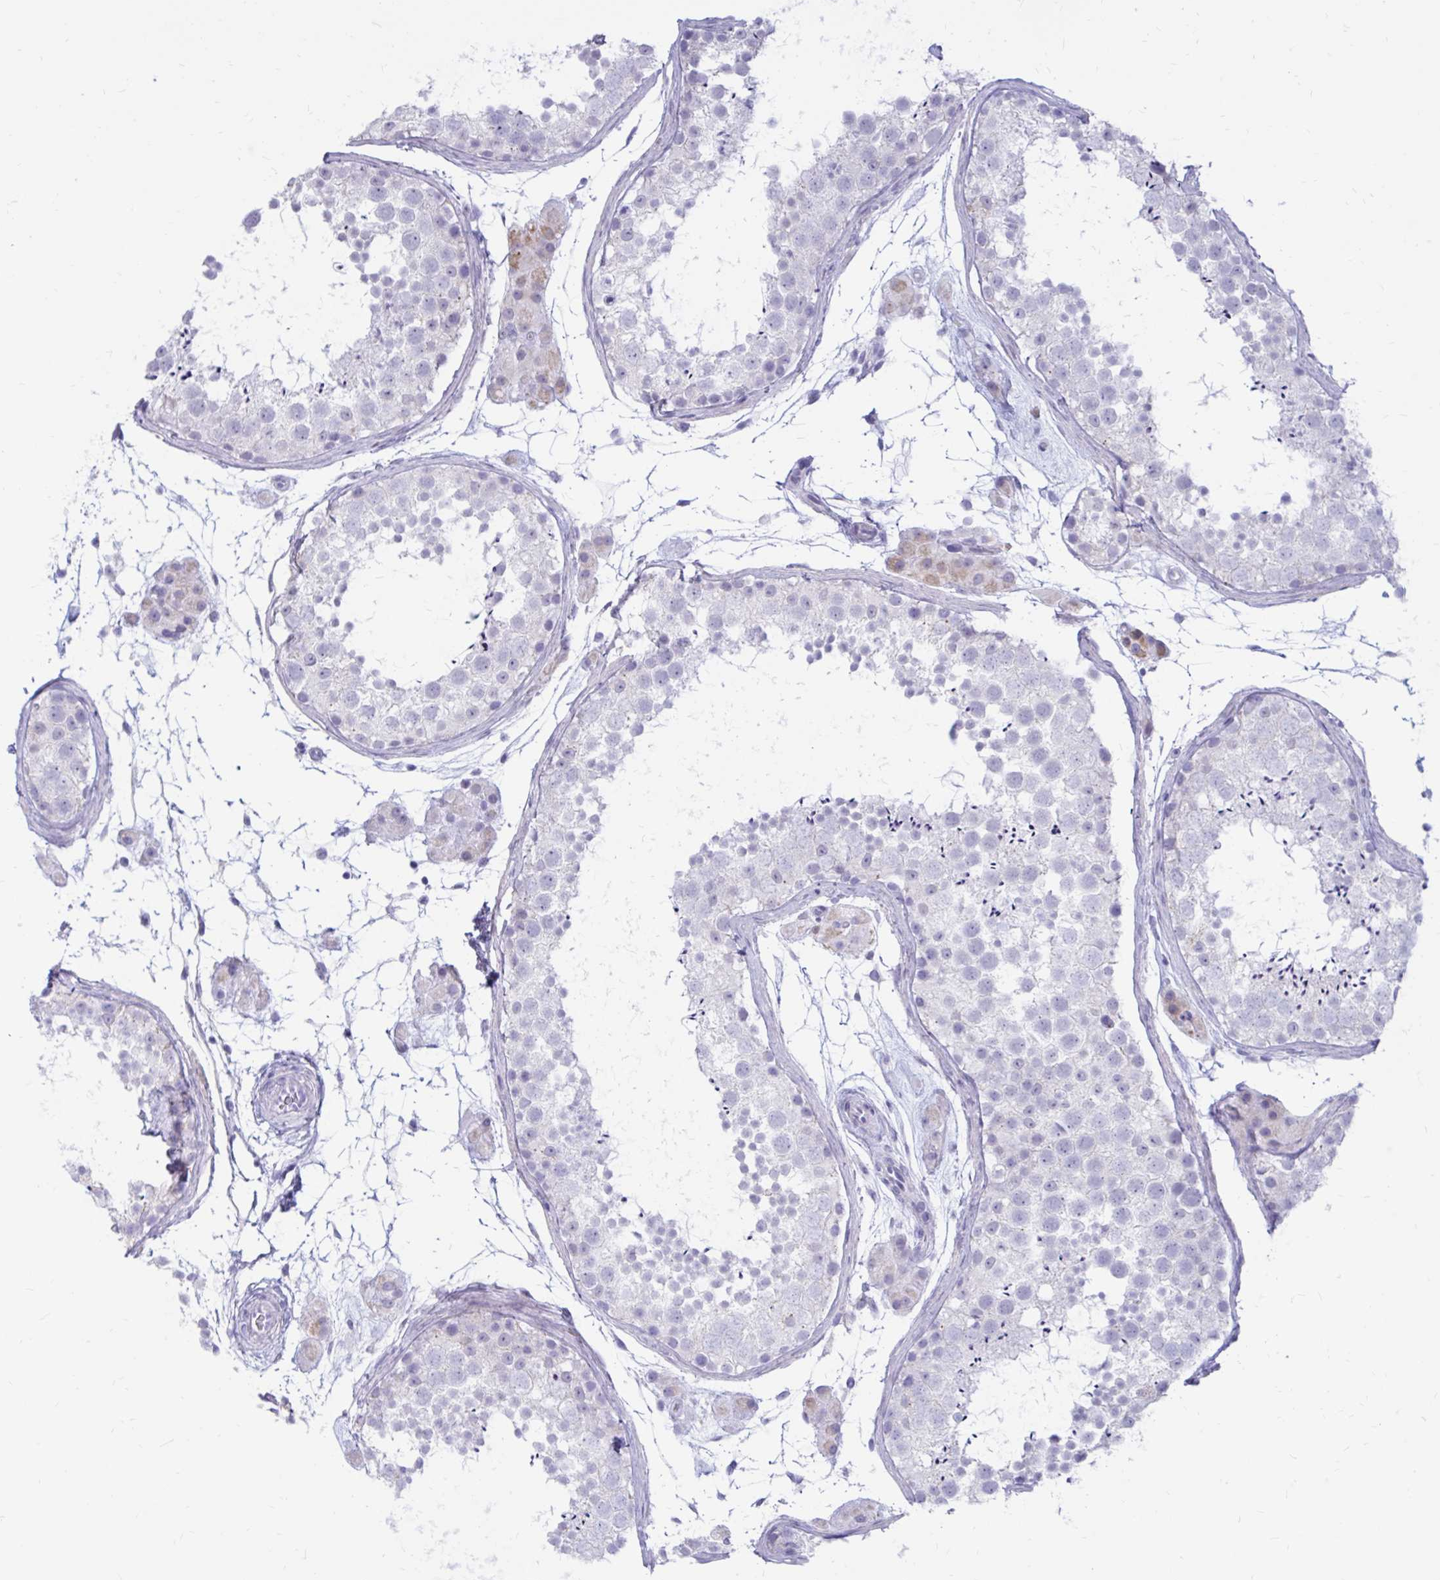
{"staining": {"intensity": "negative", "quantity": "none", "location": "none"}, "tissue": "testis", "cell_type": "Cells in seminiferous ducts", "image_type": "normal", "snomed": [{"axis": "morphology", "description": "Normal tissue, NOS"}, {"axis": "topography", "description": "Testis"}], "caption": "Testis stained for a protein using immunohistochemistry reveals no staining cells in seminiferous ducts.", "gene": "IGSF5", "patient": {"sex": "male", "age": 41}}